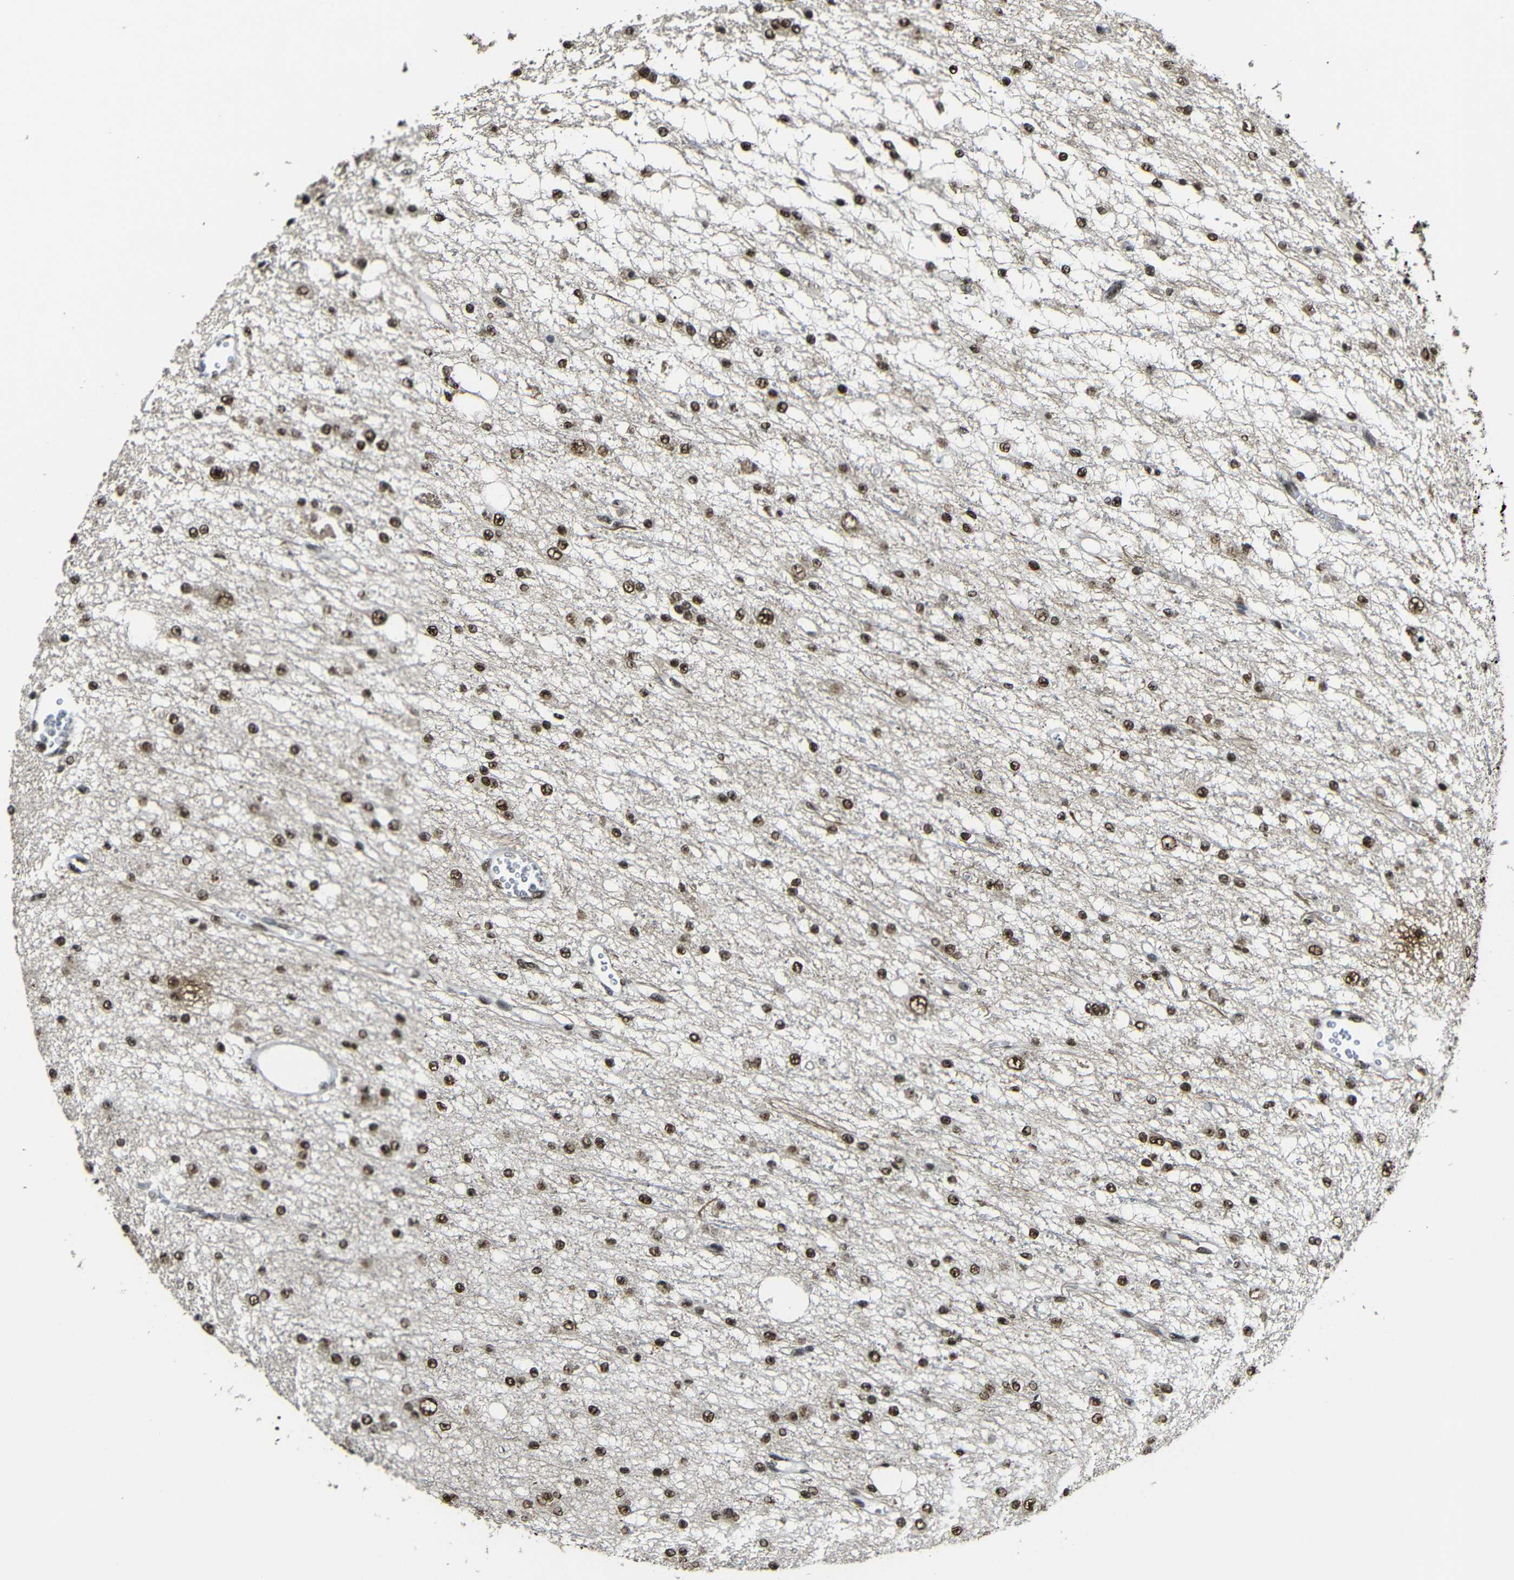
{"staining": {"intensity": "moderate", "quantity": ">75%", "location": "nuclear"}, "tissue": "glioma", "cell_type": "Tumor cells", "image_type": "cancer", "snomed": [{"axis": "morphology", "description": "Glioma, malignant, Low grade"}, {"axis": "topography", "description": "Brain"}], "caption": "Immunohistochemistry (IHC) image of neoplastic tissue: human malignant low-grade glioma stained using IHC demonstrates medium levels of moderate protein expression localized specifically in the nuclear of tumor cells, appearing as a nuclear brown color.", "gene": "TCF7L2", "patient": {"sex": "male", "age": 38}}